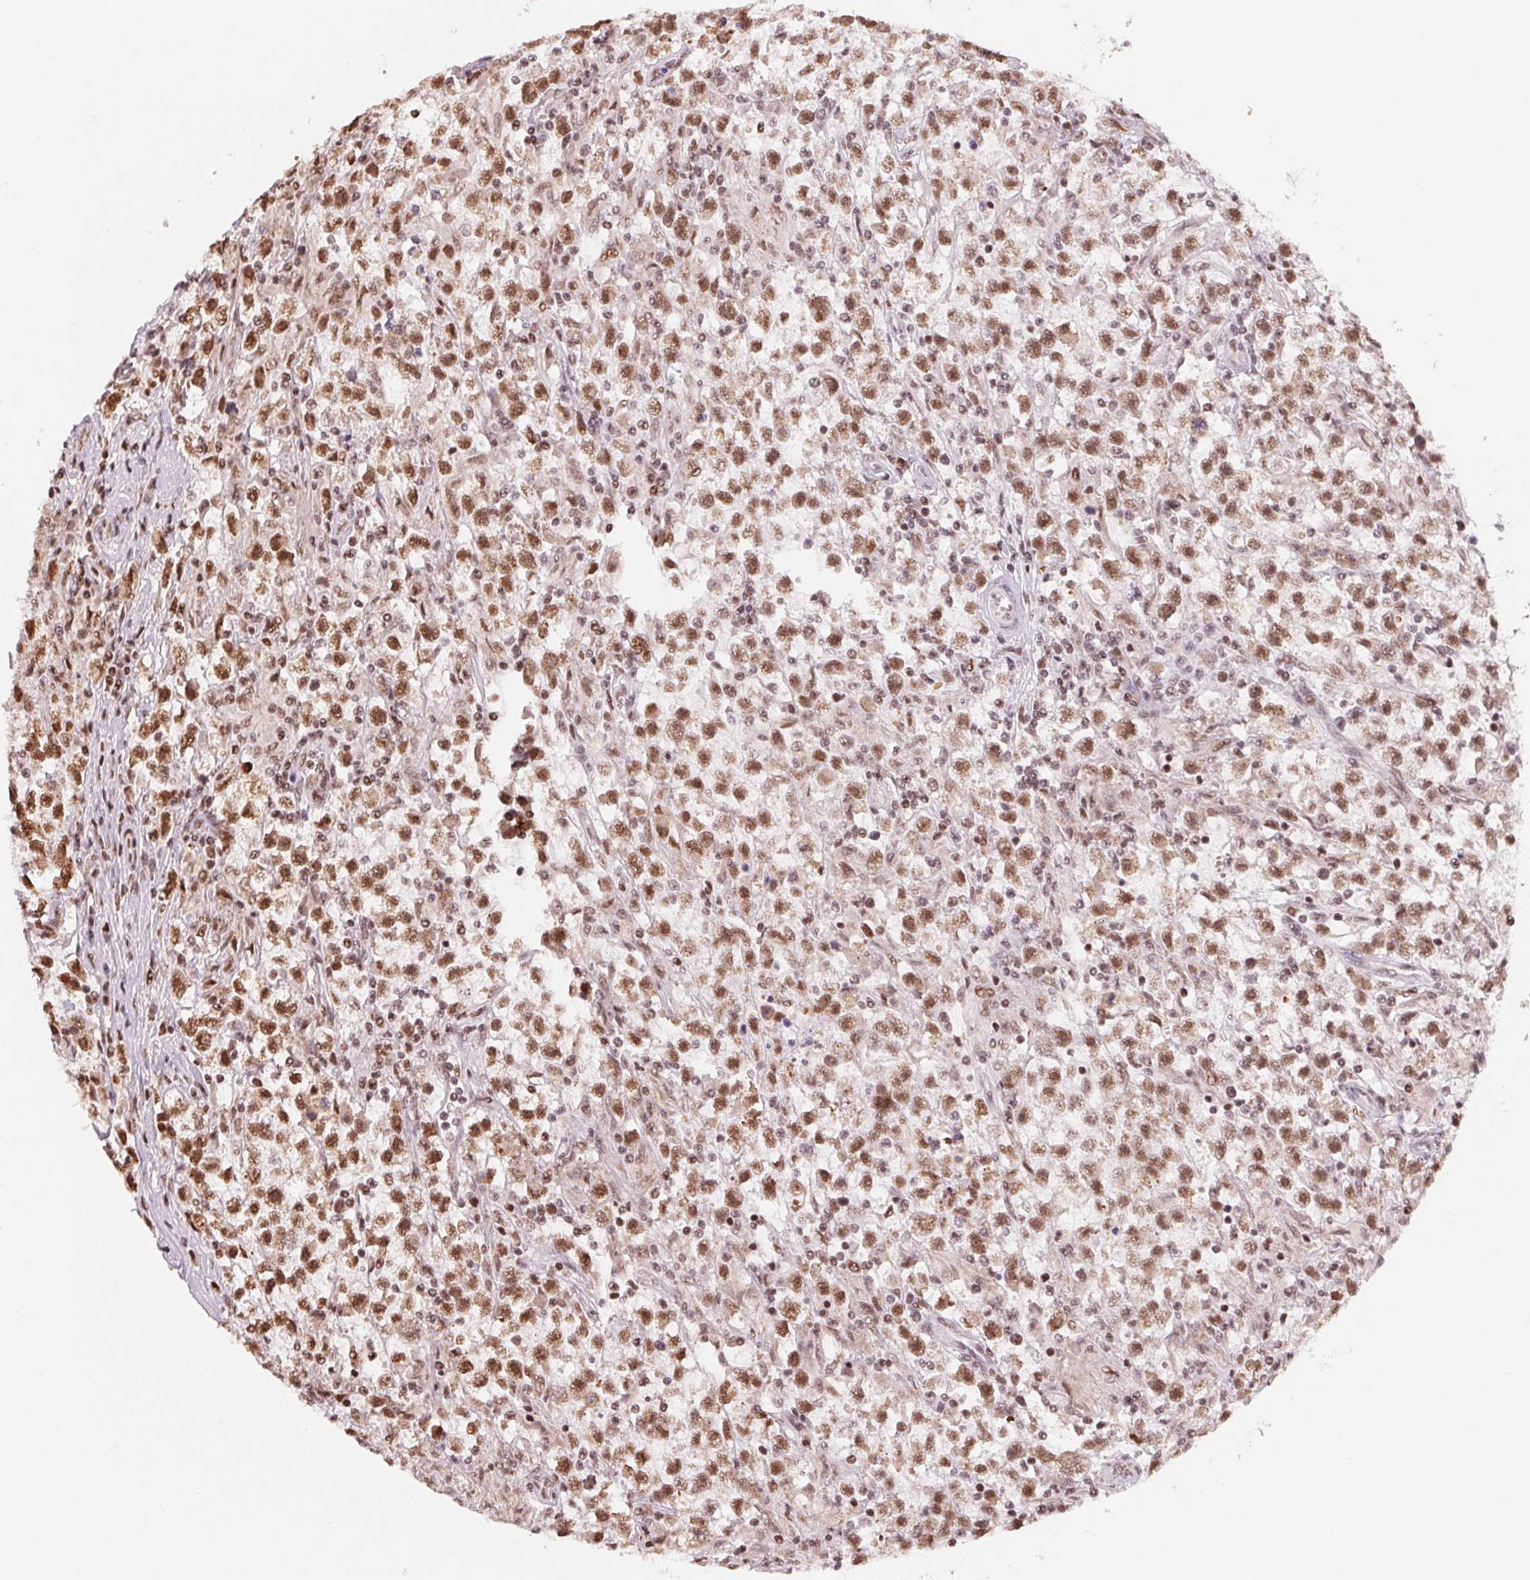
{"staining": {"intensity": "moderate", "quantity": ">75%", "location": "nuclear"}, "tissue": "testis cancer", "cell_type": "Tumor cells", "image_type": "cancer", "snomed": [{"axis": "morphology", "description": "Seminoma, NOS"}, {"axis": "topography", "description": "Testis"}], "caption": "Immunohistochemistry (DAB (3,3'-diaminobenzidine)) staining of human seminoma (testis) demonstrates moderate nuclear protein expression in approximately >75% of tumor cells.", "gene": "TOPORS", "patient": {"sex": "male", "age": 31}}